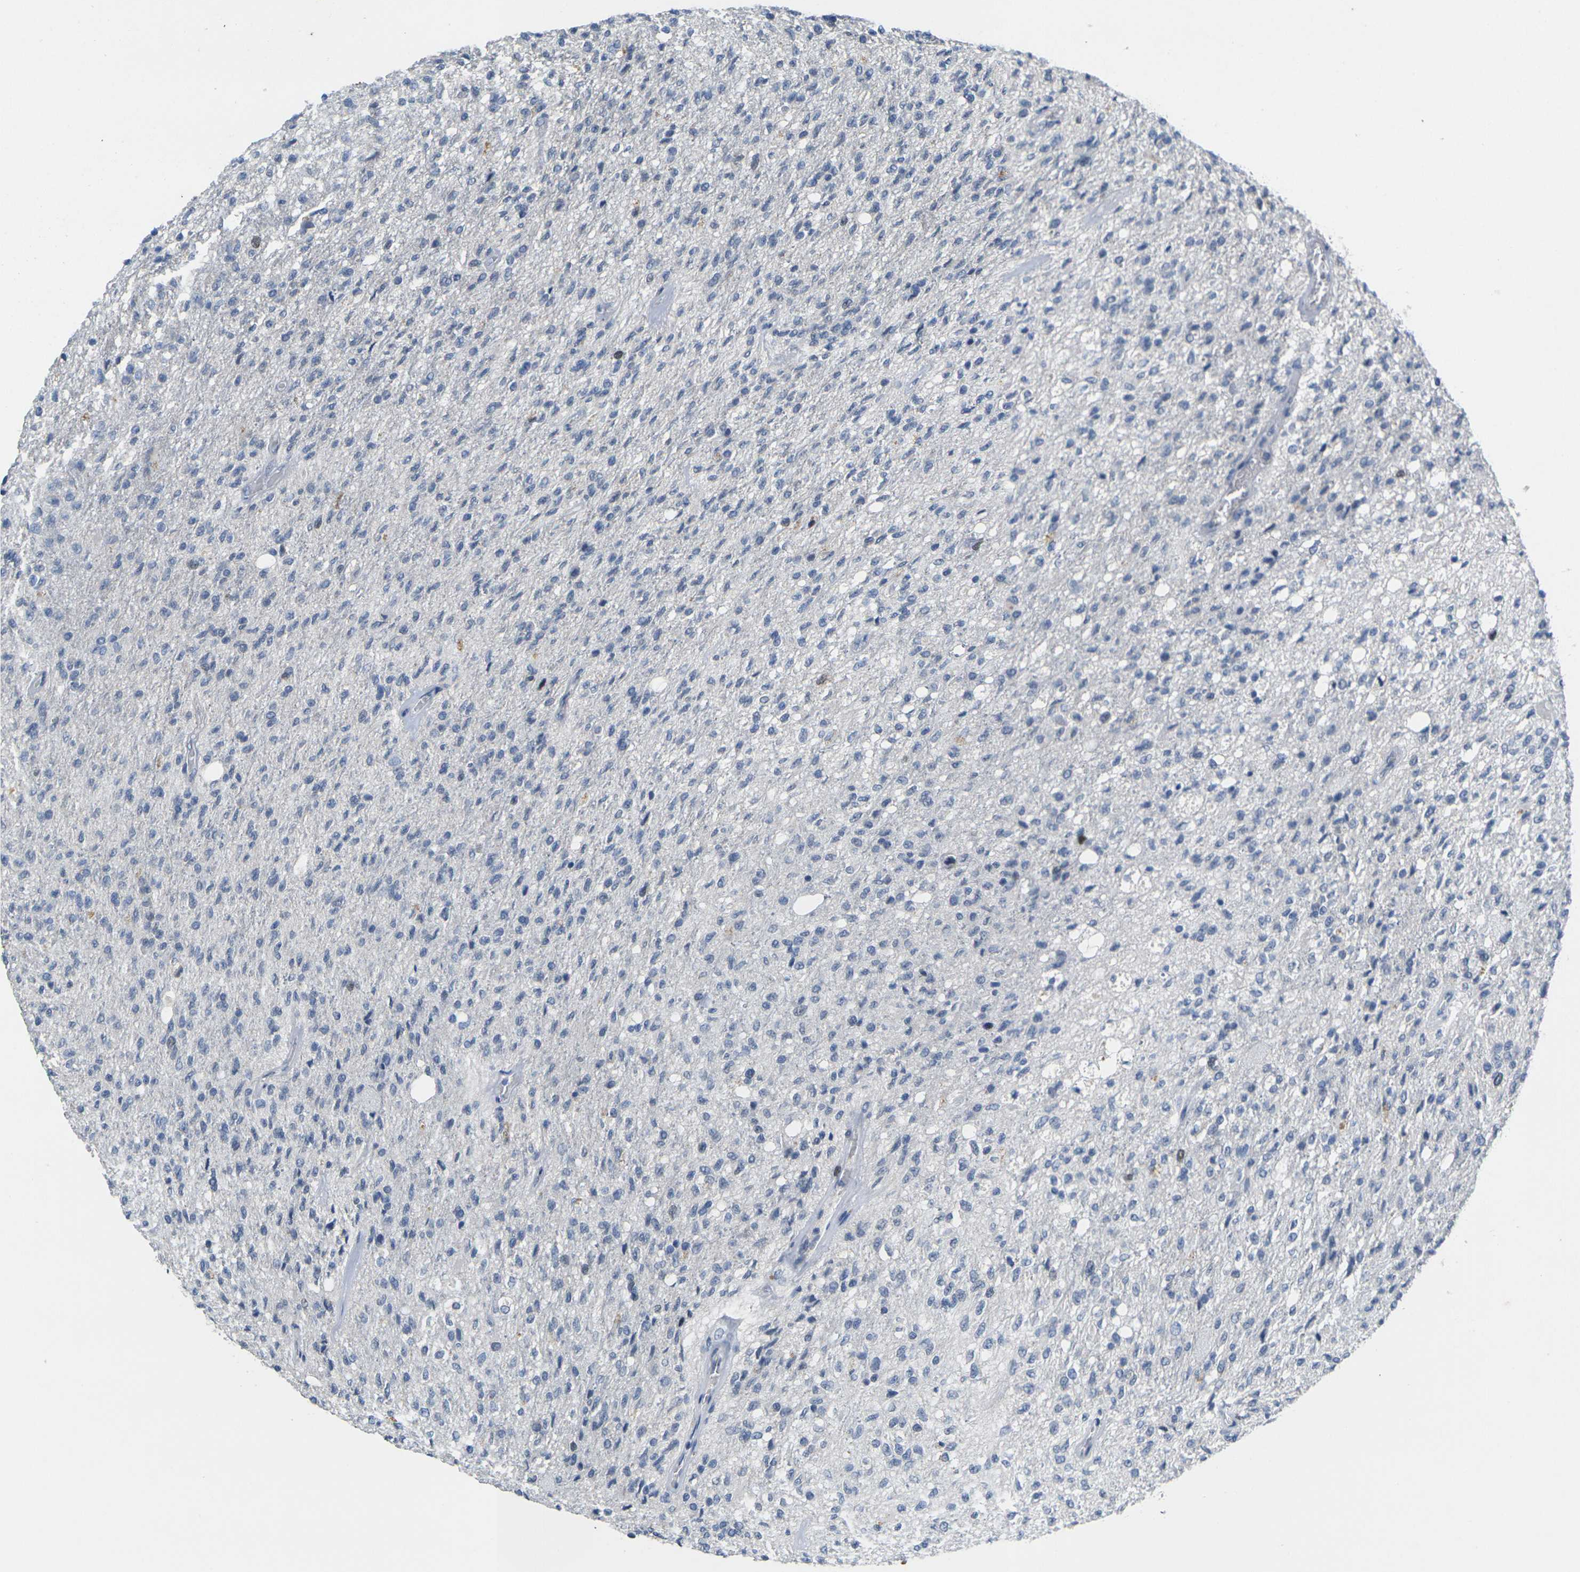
{"staining": {"intensity": "moderate", "quantity": "<25%", "location": "nuclear"}, "tissue": "glioma", "cell_type": "Tumor cells", "image_type": "cancer", "snomed": [{"axis": "morphology", "description": "Normal tissue, NOS"}, {"axis": "morphology", "description": "Glioma, malignant, High grade"}, {"axis": "topography", "description": "Cerebral cortex"}], "caption": "Protein analysis of malignant glioma (high-grade) tissue displays moderate nuclear positivity in about <25% of tumor cells.", "gene": "CDK2", "patient": {"sex": "male", "age": 77}}